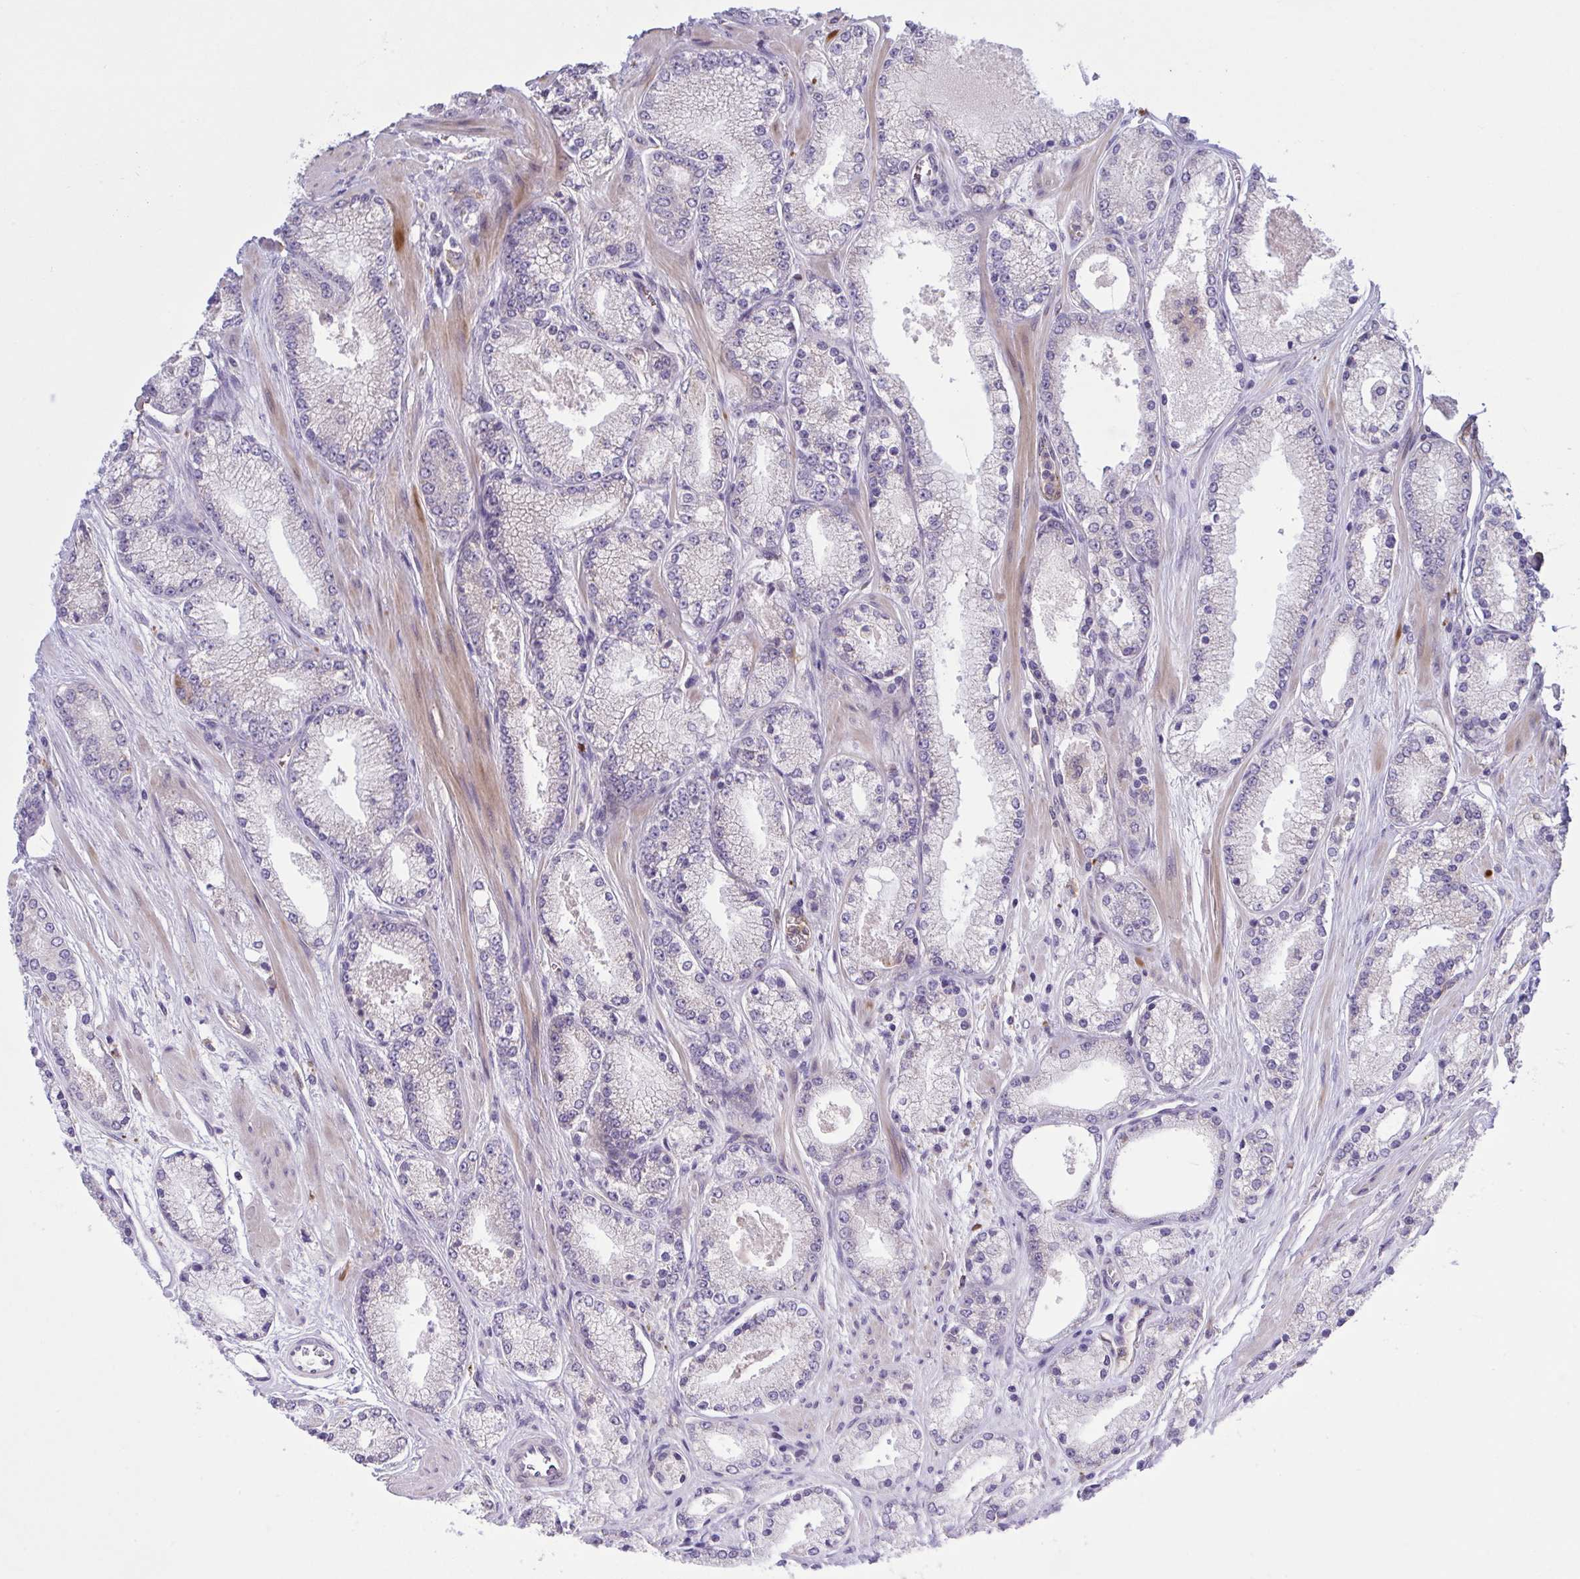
{"staining": {"intensity": "weak", "quantity": "<25%", "location": "cytoplasmic/membranous"}, "tissue": "prostate cancer", "cell_type": "Tumor cells", "image_type": "cancer", "snomed": [{"axis": "morphology", "description": "Adenocarcinoma, High grade"}, {"axis": "topography", "description": "Prostate"}], "caption": "This is an immunohistochemistry photomicrograph of prostate high-grade adenocarcinoma. There is no staining in tumor cells.", "gene": "CD101", "patient": {"sex": "male", "age": 63}}